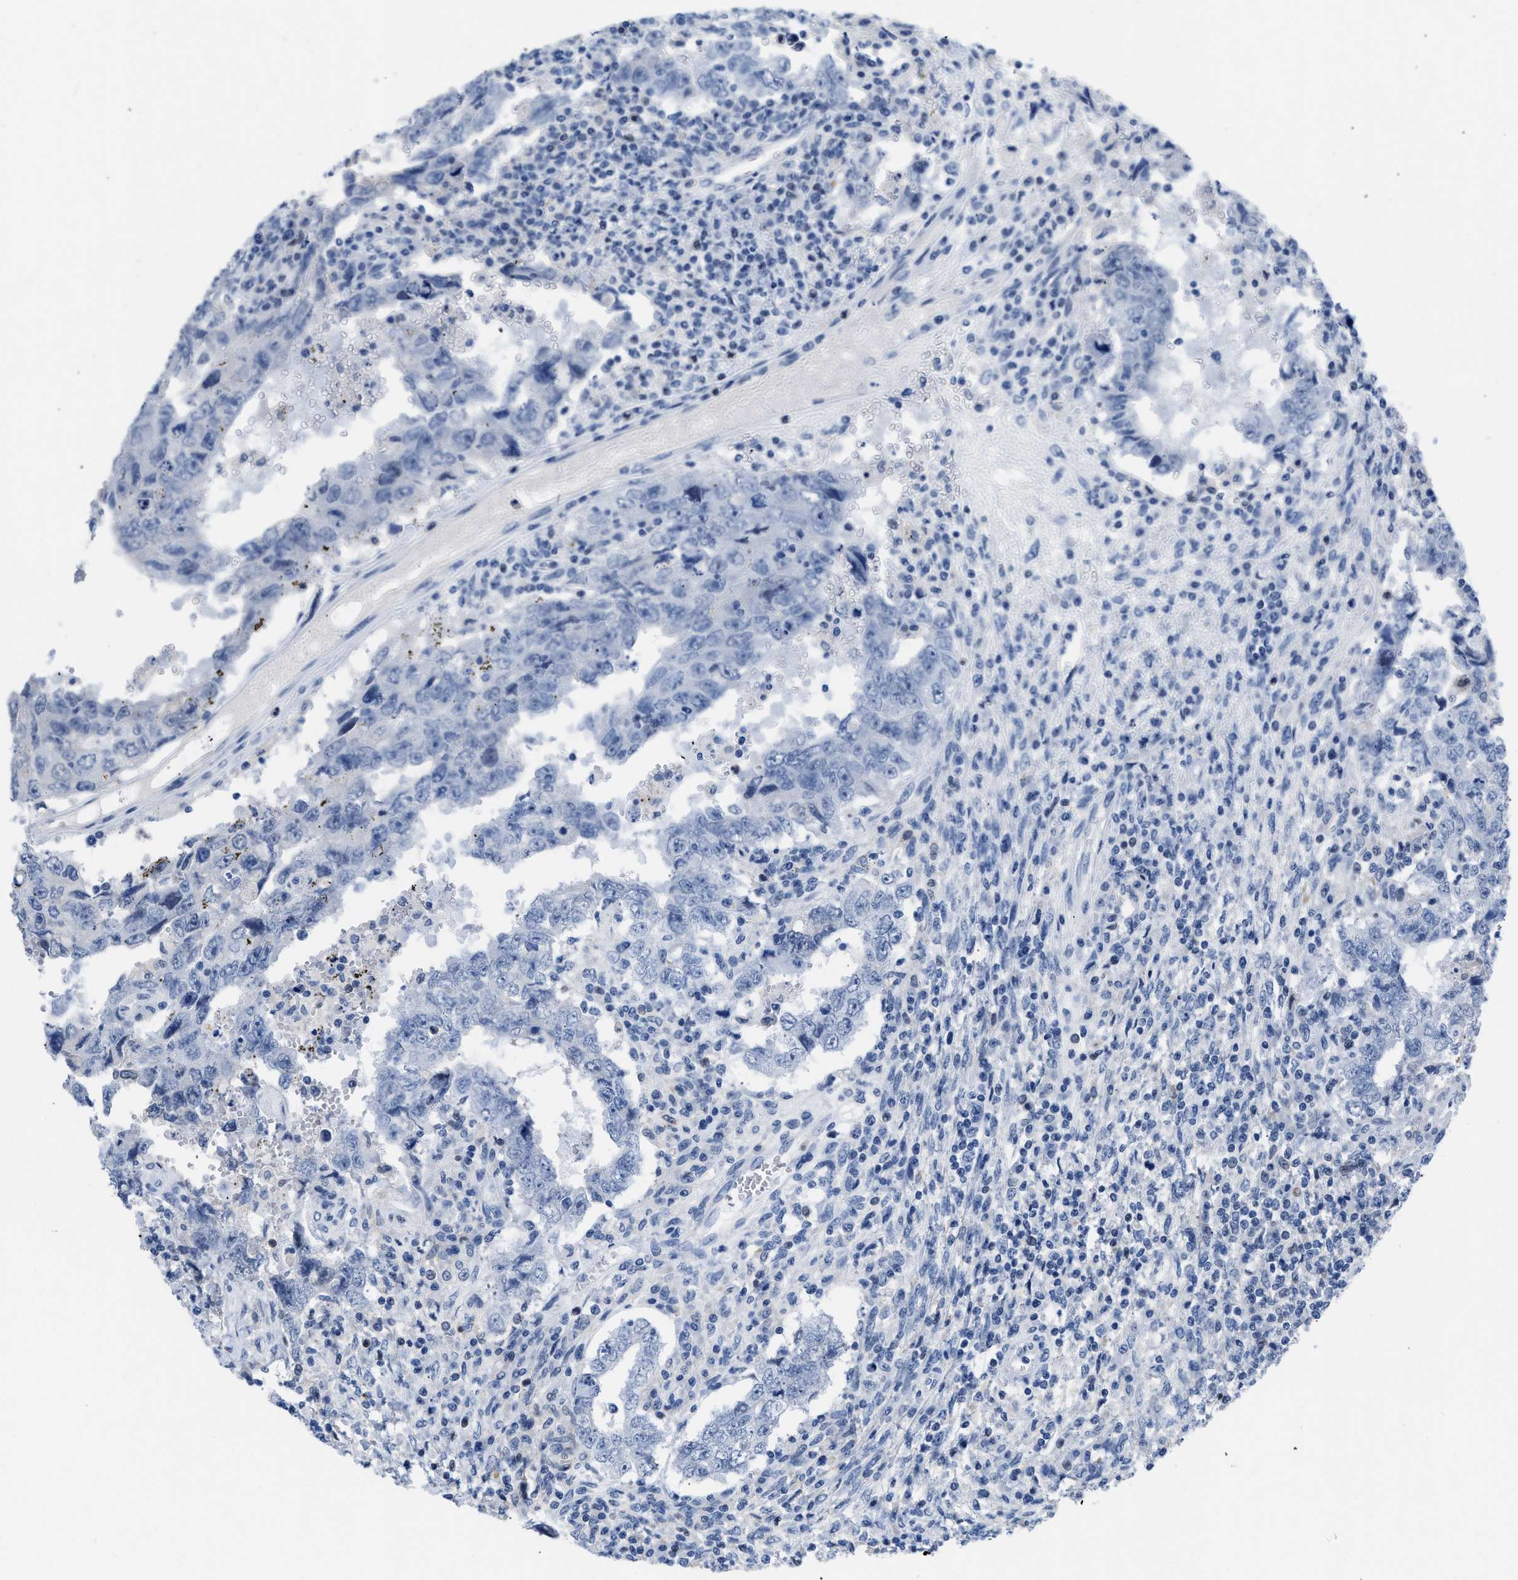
{"staining": {"intensity": "negative", "quantity": "none", "location": "none"}, "tissue": "testis cancer", "cell_type": "Tumor cells", "image_type": "cancer", "snomed": [{"axis": "morphology", "description": "Carcinoma, Embryonal, NOS"}, {"axis": "topography", "description": "Testis"}], "caption": "Tumor cells show no significant positivity in embryonal carcinoma (testis). (Brightfield microscopy of DAB IHC at high magnification).", "gene": "BOLL", "patient": {"sex": "male", "age": 26}}